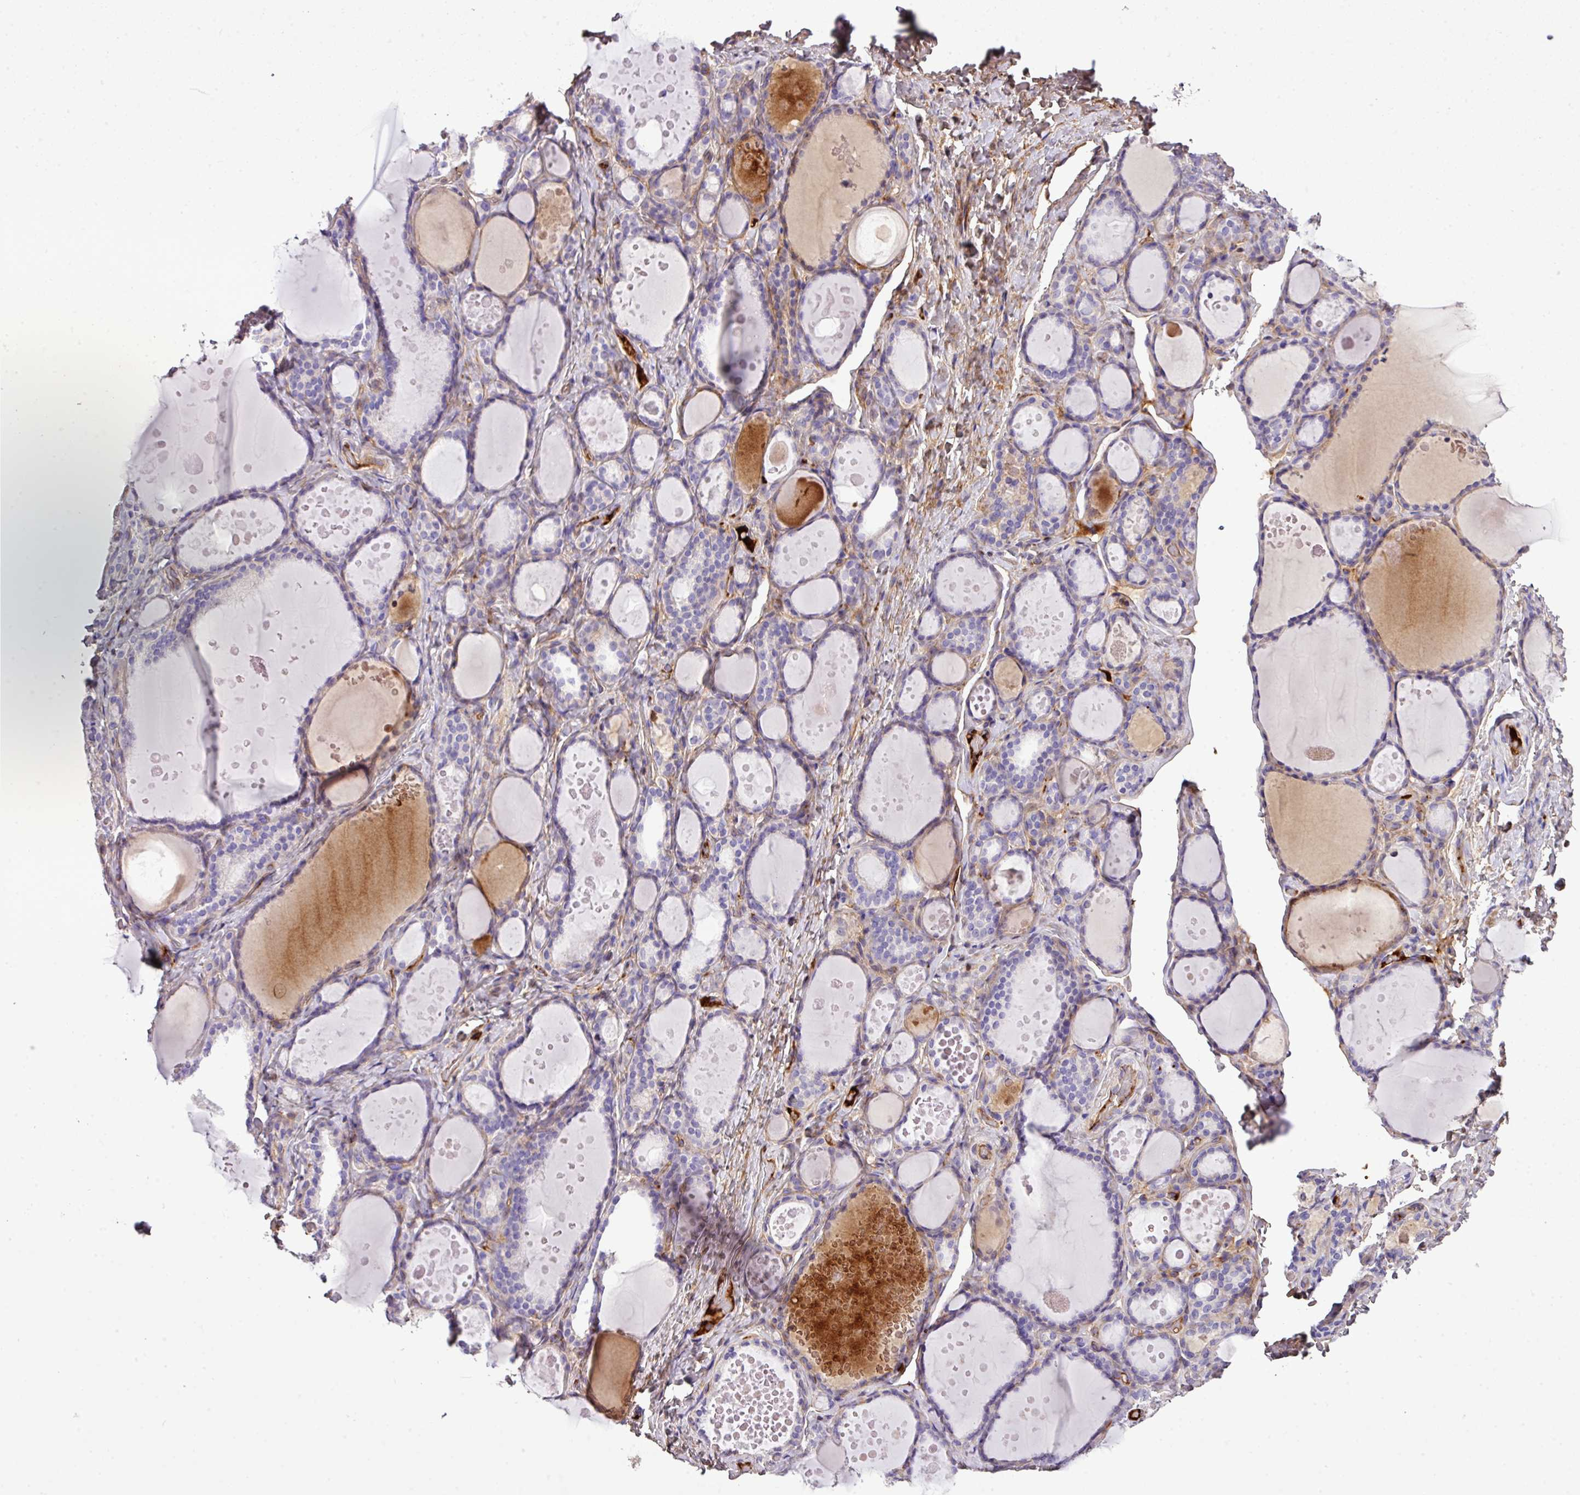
{"staining": {"intensity": "moderate", "quantity": "<25%", "location": "cytoplasmic/membranous"}, "tissue": "thyroid gland", "cell_type": "Glandular cells", "image_type": "normal", "snomed": [{"axis": "morphology", "description": "Normal tissue, NOS"}, {"axis": "topography", "description": "Thyroid gland"}], "caption": "A histopathology image showing moderate cytoplasmic/membranous expression in about <25% of glandular cells in benign thyroid gland, as visualized by brown immunohistochemical staining.", "gene": "CTXN2", "patient": {"sex": "female", "age": 46}}